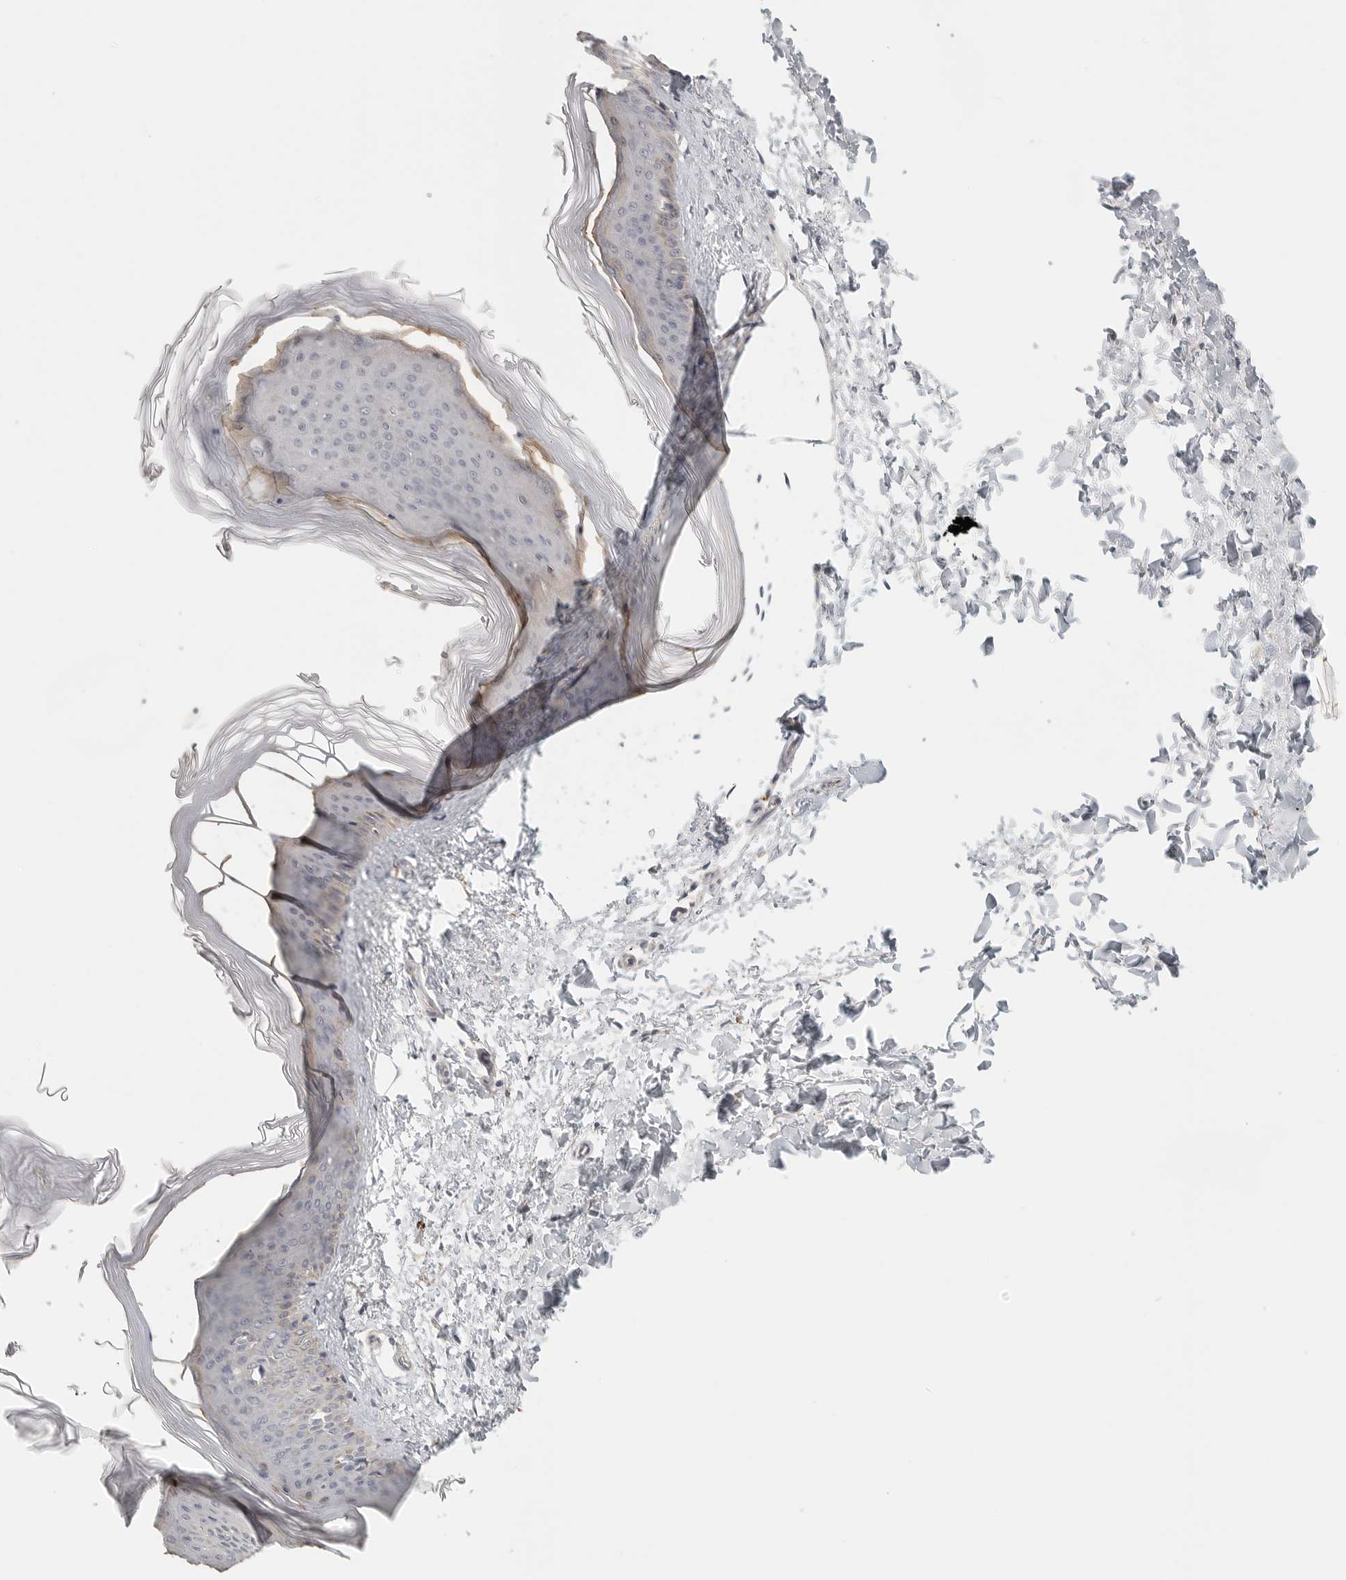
{"staining": {"intensity": "negative", "quantity": "none", "location": "none"}, "tissue": "skin", "cell_type": "Fibroblasts", "image_type": "normal", "snomed": [{"axis": "morphology", "description": "Normal tissue, NOS"}, {"axis": "topography", "description": "Skin"}], "caption": "Fibroblasts show no significant protein positivity in normal skin. (DAB IHC with hematoxylin counter stain).", "gene": "HDAC6", "patient": {"sex": "female", "age": 27}}